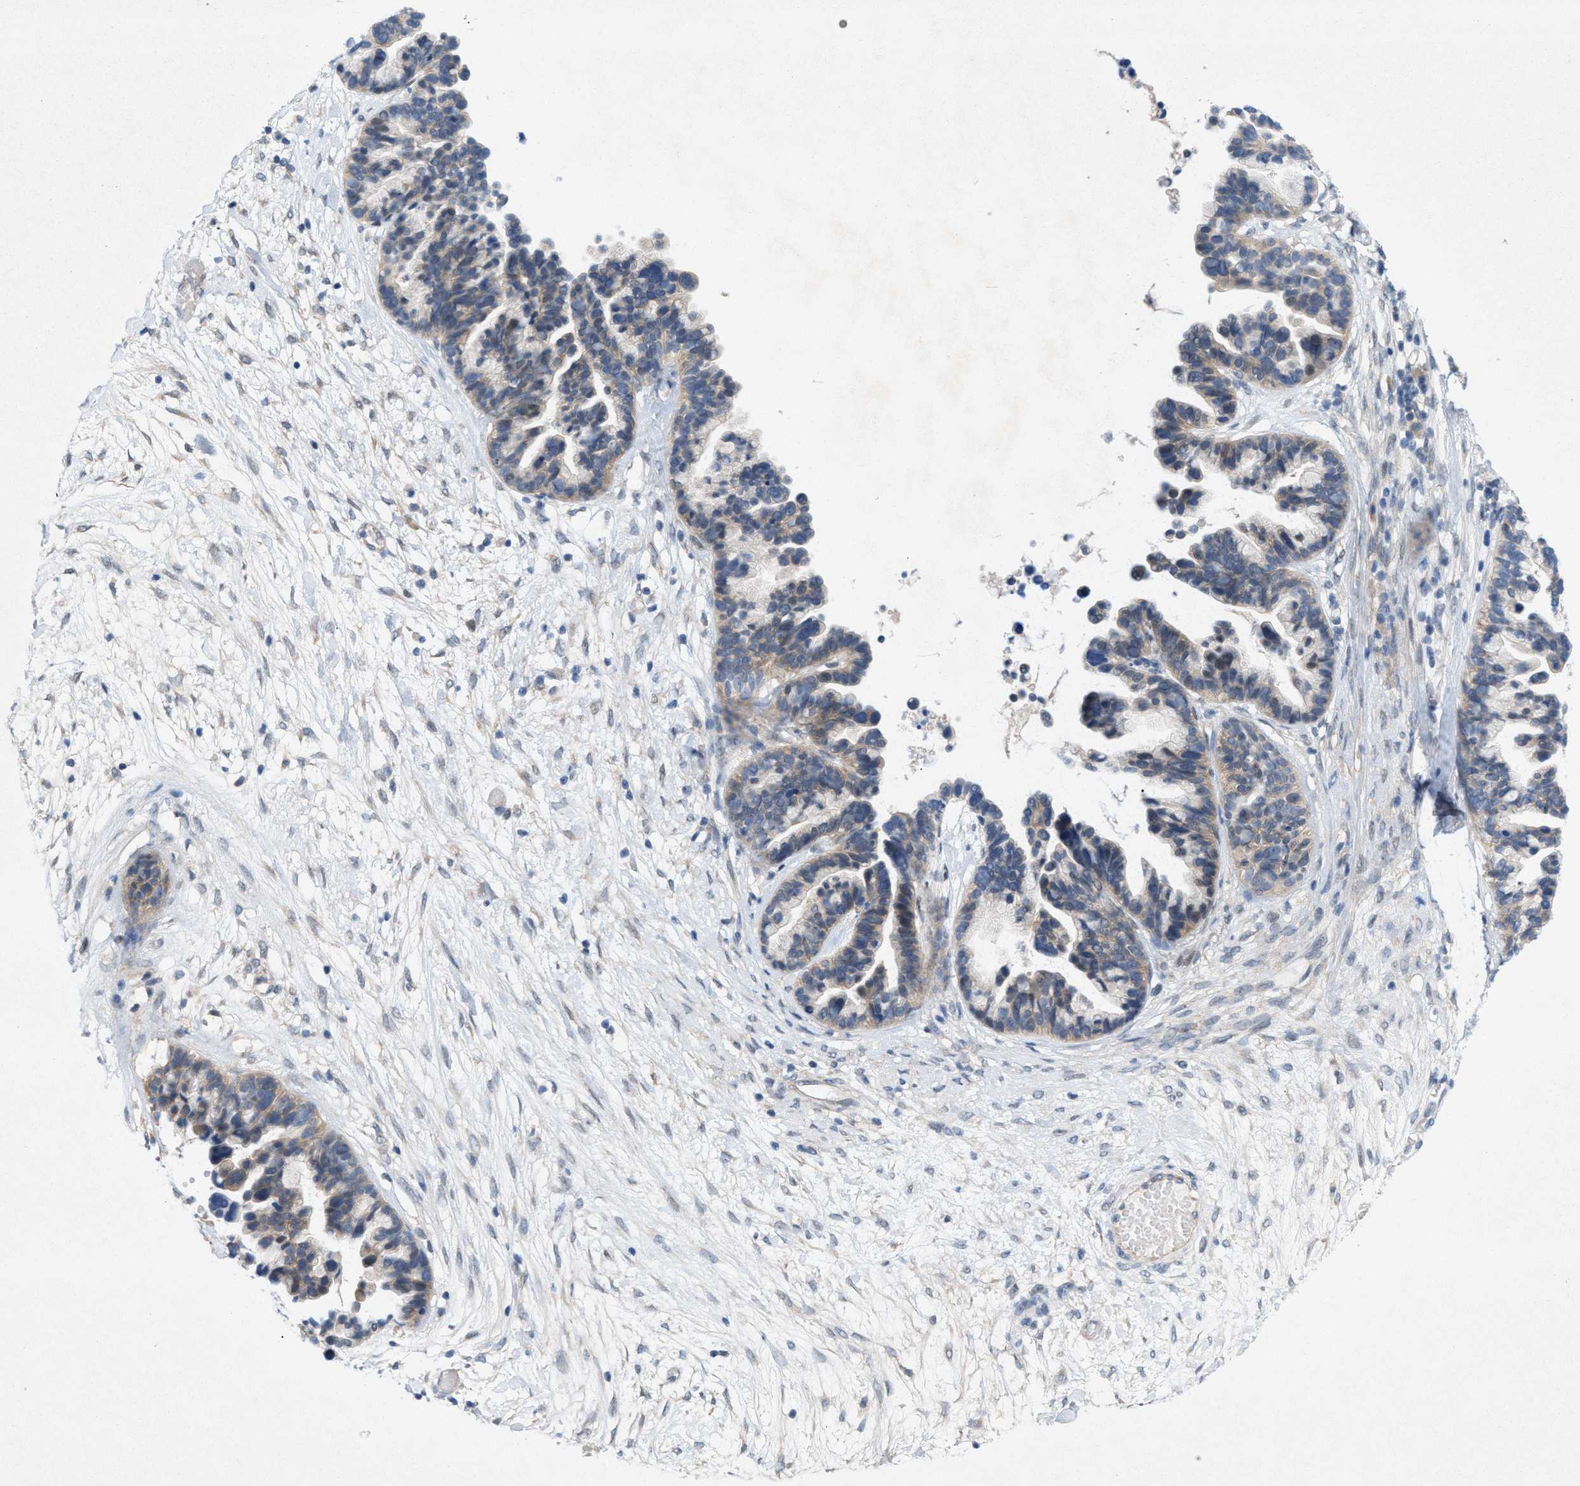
{"staining": {"intensity": "weak", "quantity": "<25%", "location": "cytoplasmic/membranous"}, "tissue": "ovarian cancer", "cell_type": "Tumor cells", "image_type": "cancer", "snomed": [{"axis": "morphology", "description": "Cystadenocarcinoma, serous, NOS"}, {"axis": "topography", "description": "Ovary"}], "caption": "A micrograph of ovarian cancer (serous cystadenocarcinoma) stained for a protein reveals no brown staining in tumor cells.", "gene": "WIPI2", "patient": {"sex": "female", "age": 56}}